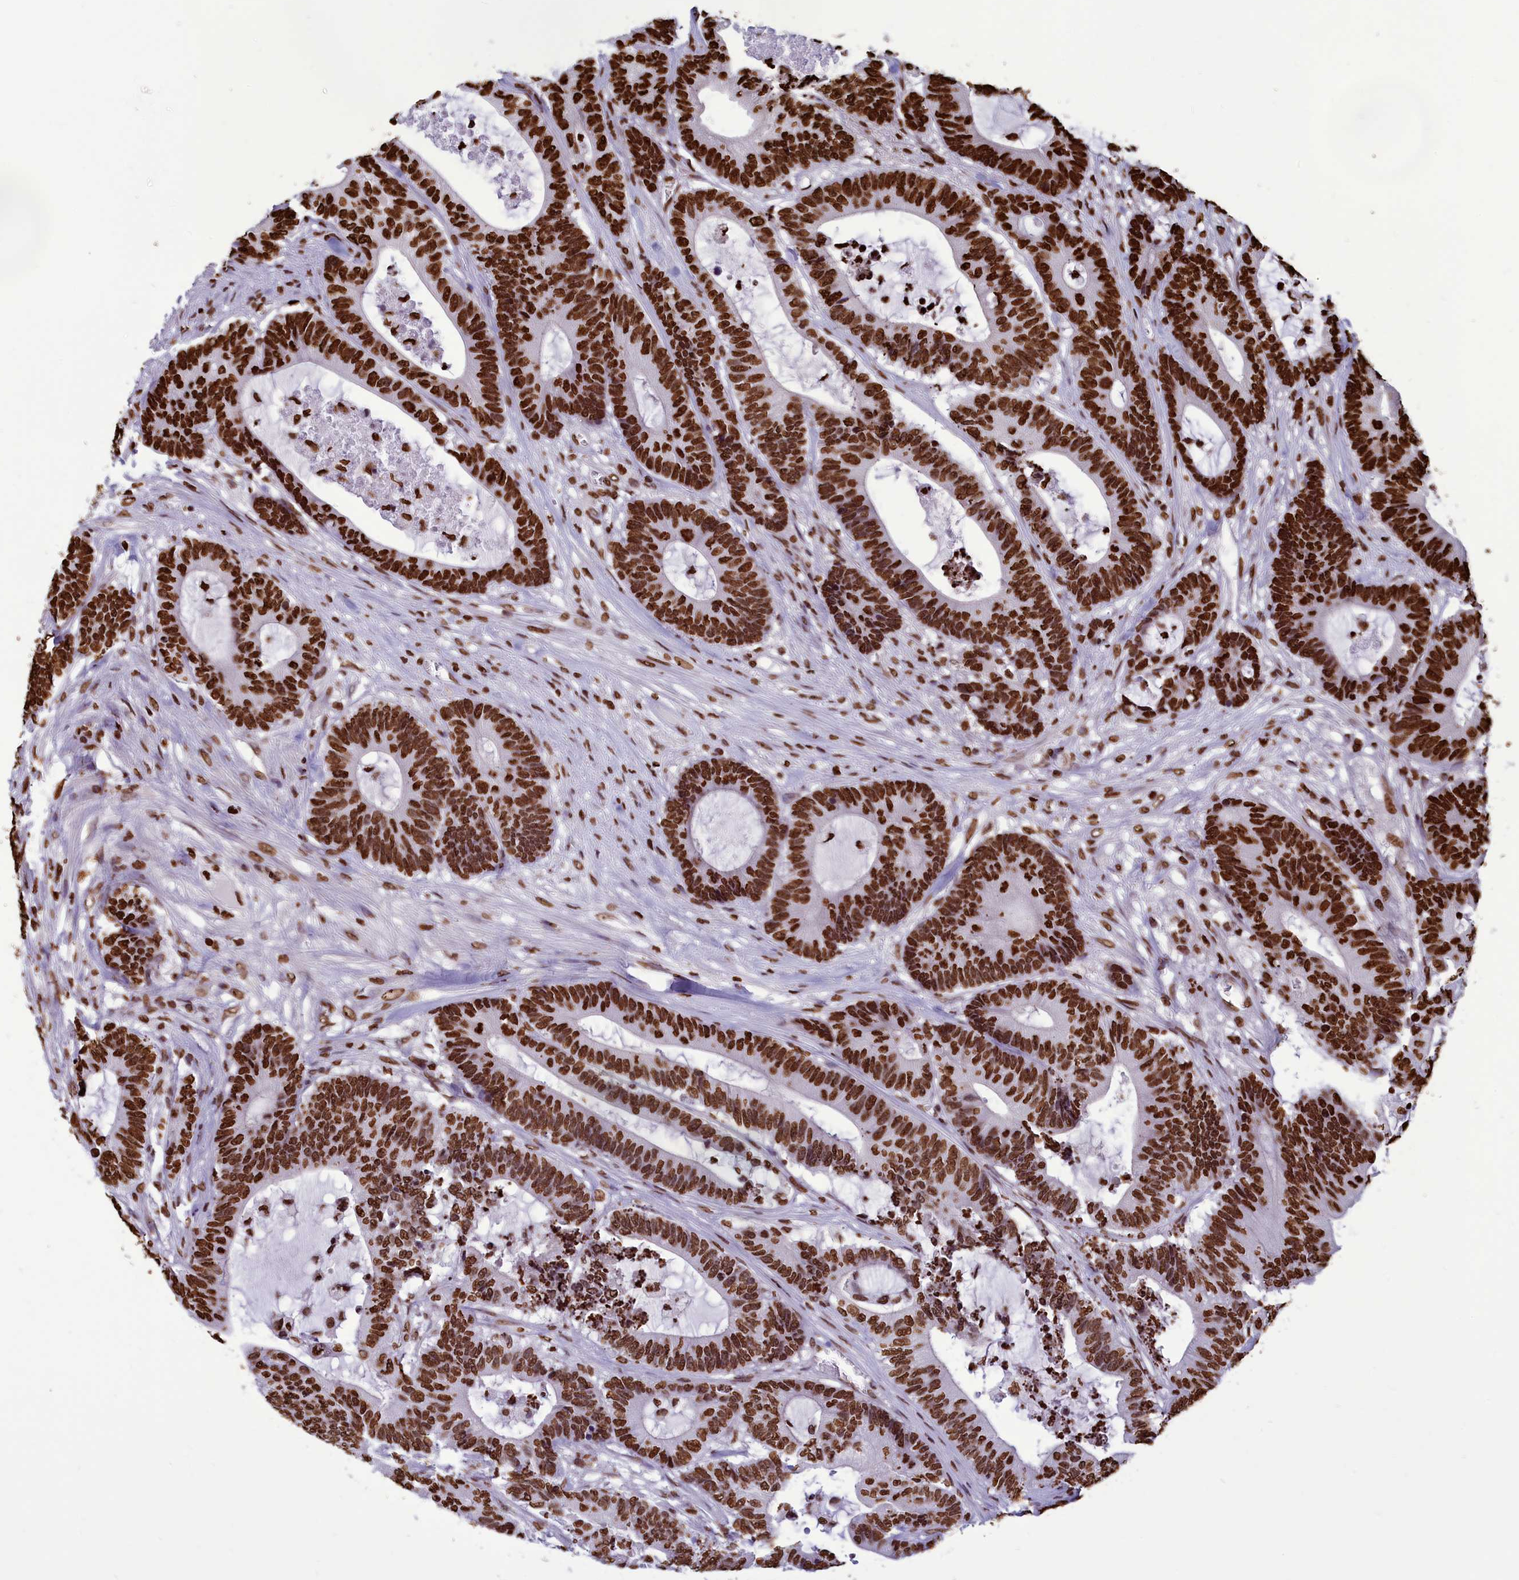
{"staining": {"intensity": "strong", "quantity": ">75%", "location": "nuclear"}, "tissue": "colorectal cancer", "cell_type": "Tumor cells", "image_type": "cancer", "snomed": [{"axis": "morphology", "description": "Adenocarcinoma, NOS"}, {"axis": "topography", "description": "Colon"}], "caption": "Immunohistochemistry staining of colorectal cancer, which shows high levels of strong nuclear positivity in approximately >75% of tumor cells indicating strong nuclear protein expression. The staining was performed using DAB (brown) for protein detection and nuclei were counterstained in hematoxylin (blue).", "gene": "AKAP17A", "patient": {"sex": "female", "age": 84}}